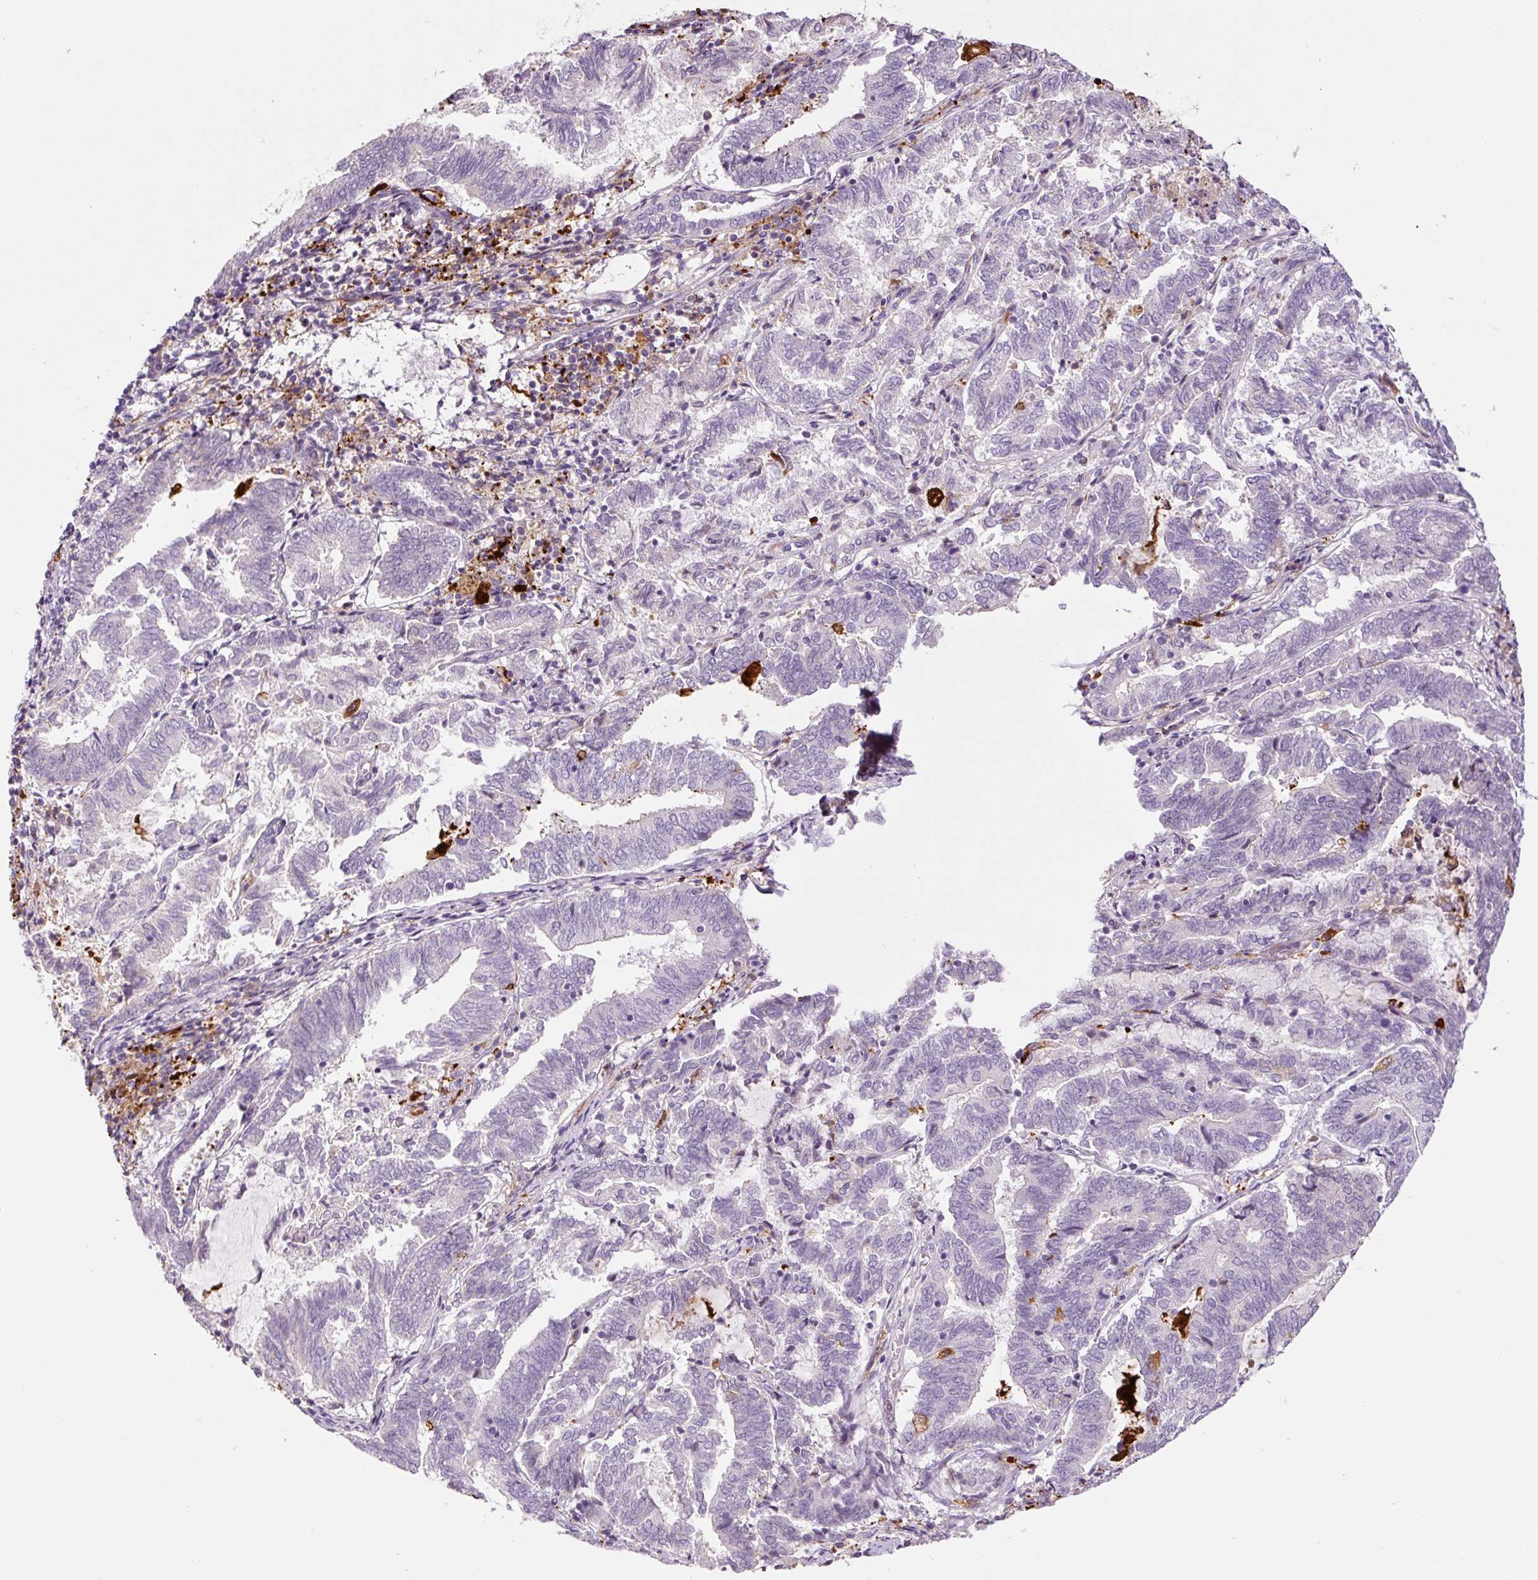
{"staining": {"intensity": "negative", "quantity": "none", "location": "none"}, "tissue": "endometrial cancer", "cell_type": "Tumor cells", "image_type": "cancer", "snomed": [{"axis": "morphology", "description": "Adenocarcinoma, NOS"}, {"axis": "topography", "description": "Endometrium"}], "caption": "Immunohistochemistry histopathology image of neoplastic tissue: human endometrial cancer (adenocarcinoma) stained with DAB reveals no significant protein staining in tumor cells.", "gene": "FUT10", "patient": {"sex": "female", "age": 80}}